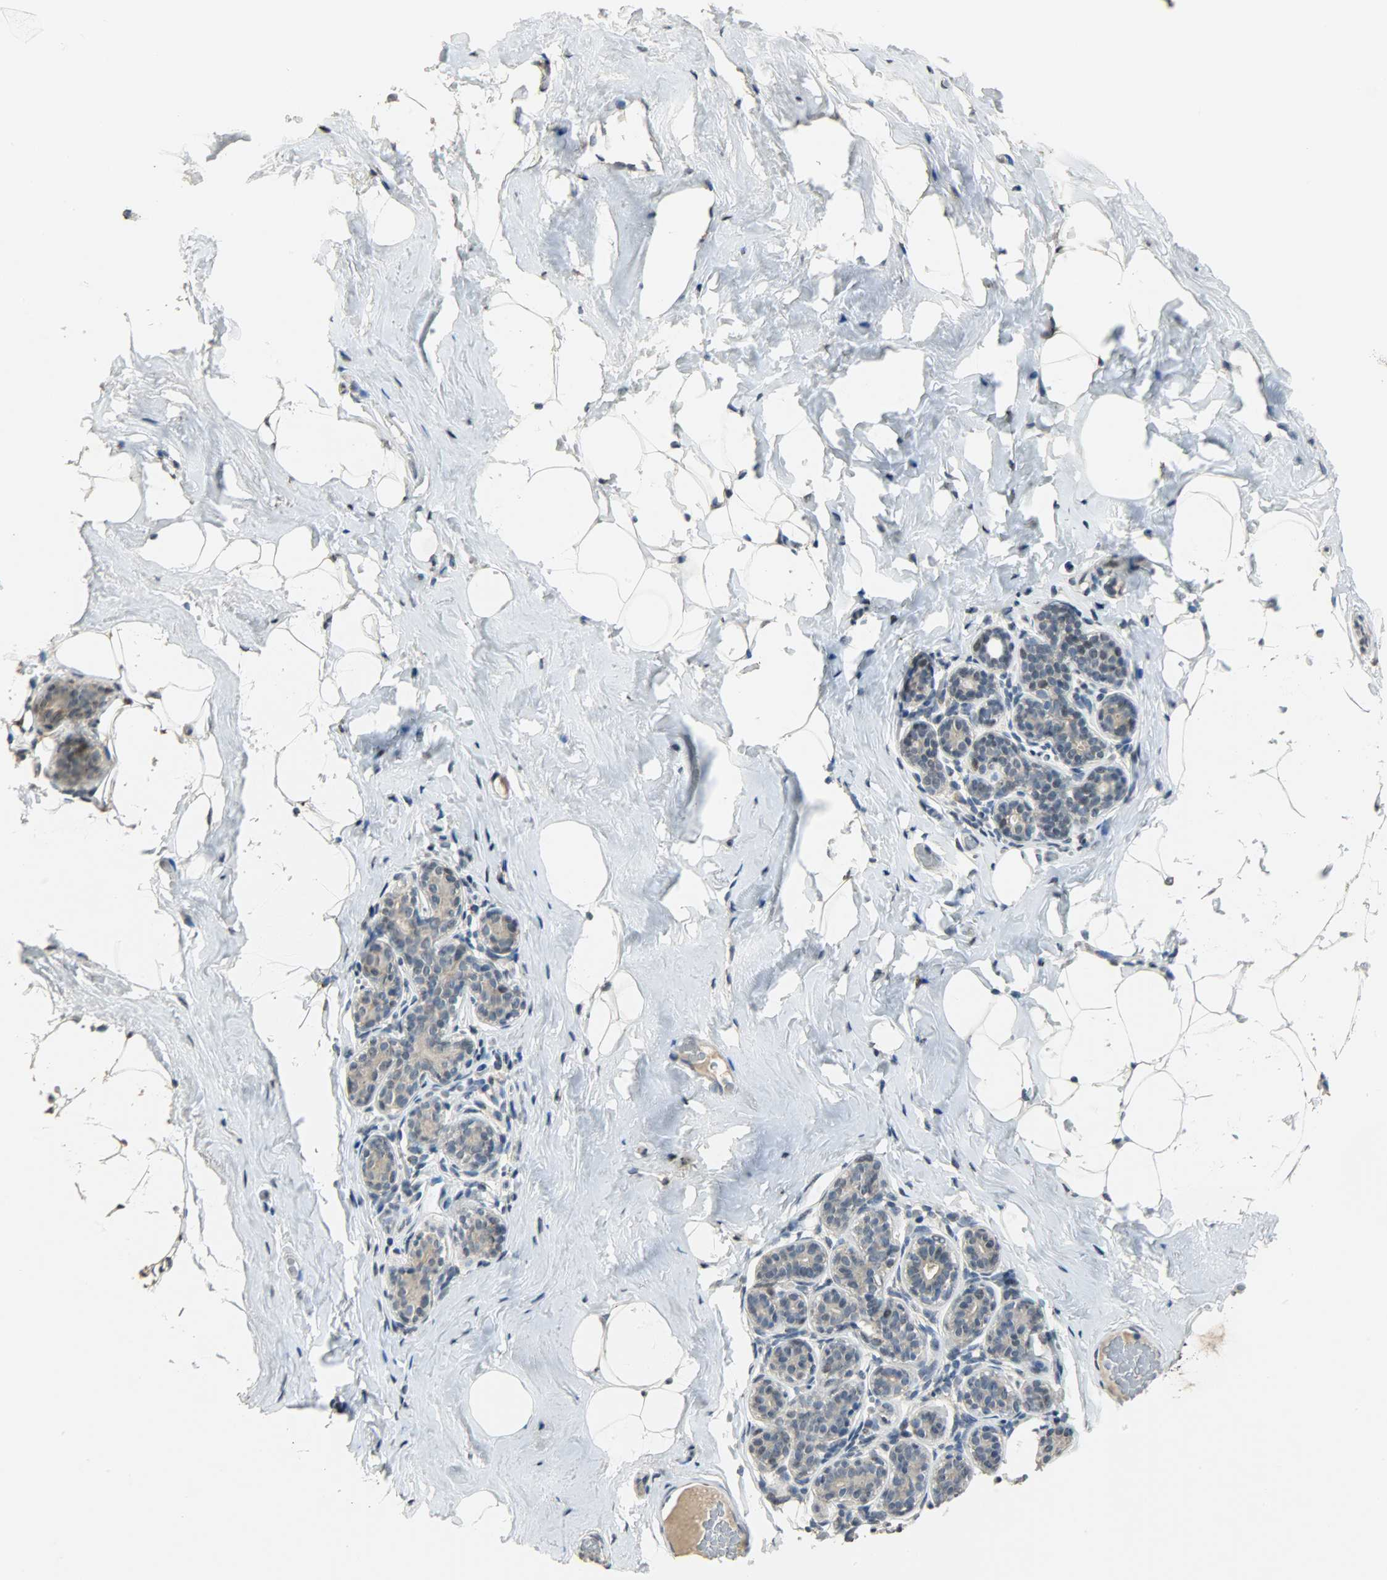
{"staining": {"intensity": "negative", "quantity": "none", "location": "none"}, "tissue": "breast", "cell_type": "Adipocytes", "image_type": "normal", "snomed": [{"axis": "morphology", "description": "Normal tissue, NOS"}, {"axis": "topography", "description": "Breast"}, {"axis": "topography", "description": "Soft tissue"}], "caption": "Adipocytes are negative for brown protein staining in normal breast. (Brightfield microscopy of DAB (3,3'-diaminobenzidine) immunohistochemistry at high magnification).", "gene": "DNAJB6", "patient": {"sex": "female", "age": 75}}